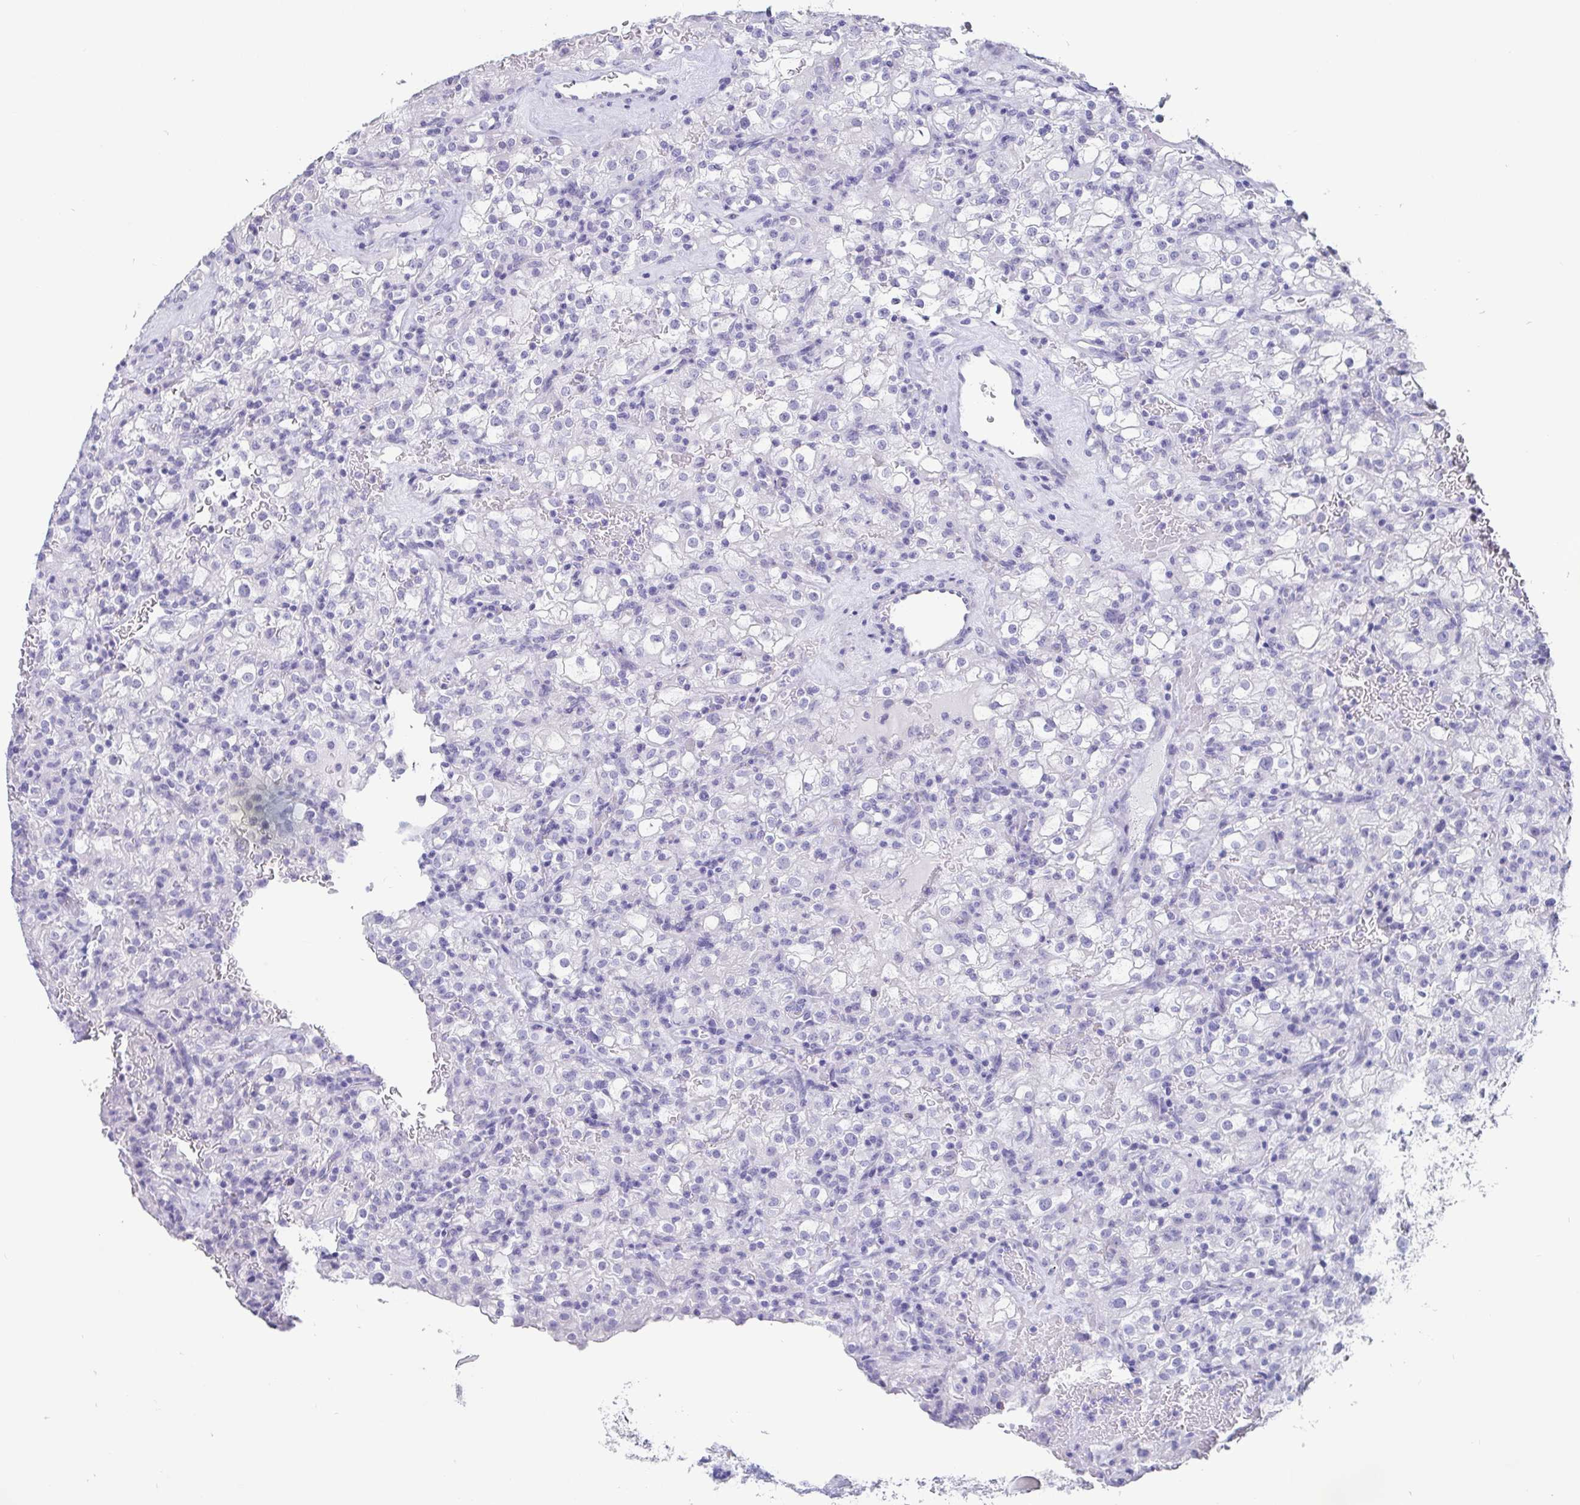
{"staining": {"intensity": "negative", "quantity": "none", "location": "none"}, "tissue": "renal cancer", "cell_type": "Tumor cells", "image_type": "cancer", "snomed": [{"axis": "morphology", "description": "Adenocarcinoma, NOS"}, {"axis": "topography", "description": "Kidney"}], "caption": "Renal cancer (adenocarcinoma) was stained to show a protein in brown. There is no significant expression in tumor cells.", "gene": "SCGN", "patient": {"sex": "female", "age": 74}}